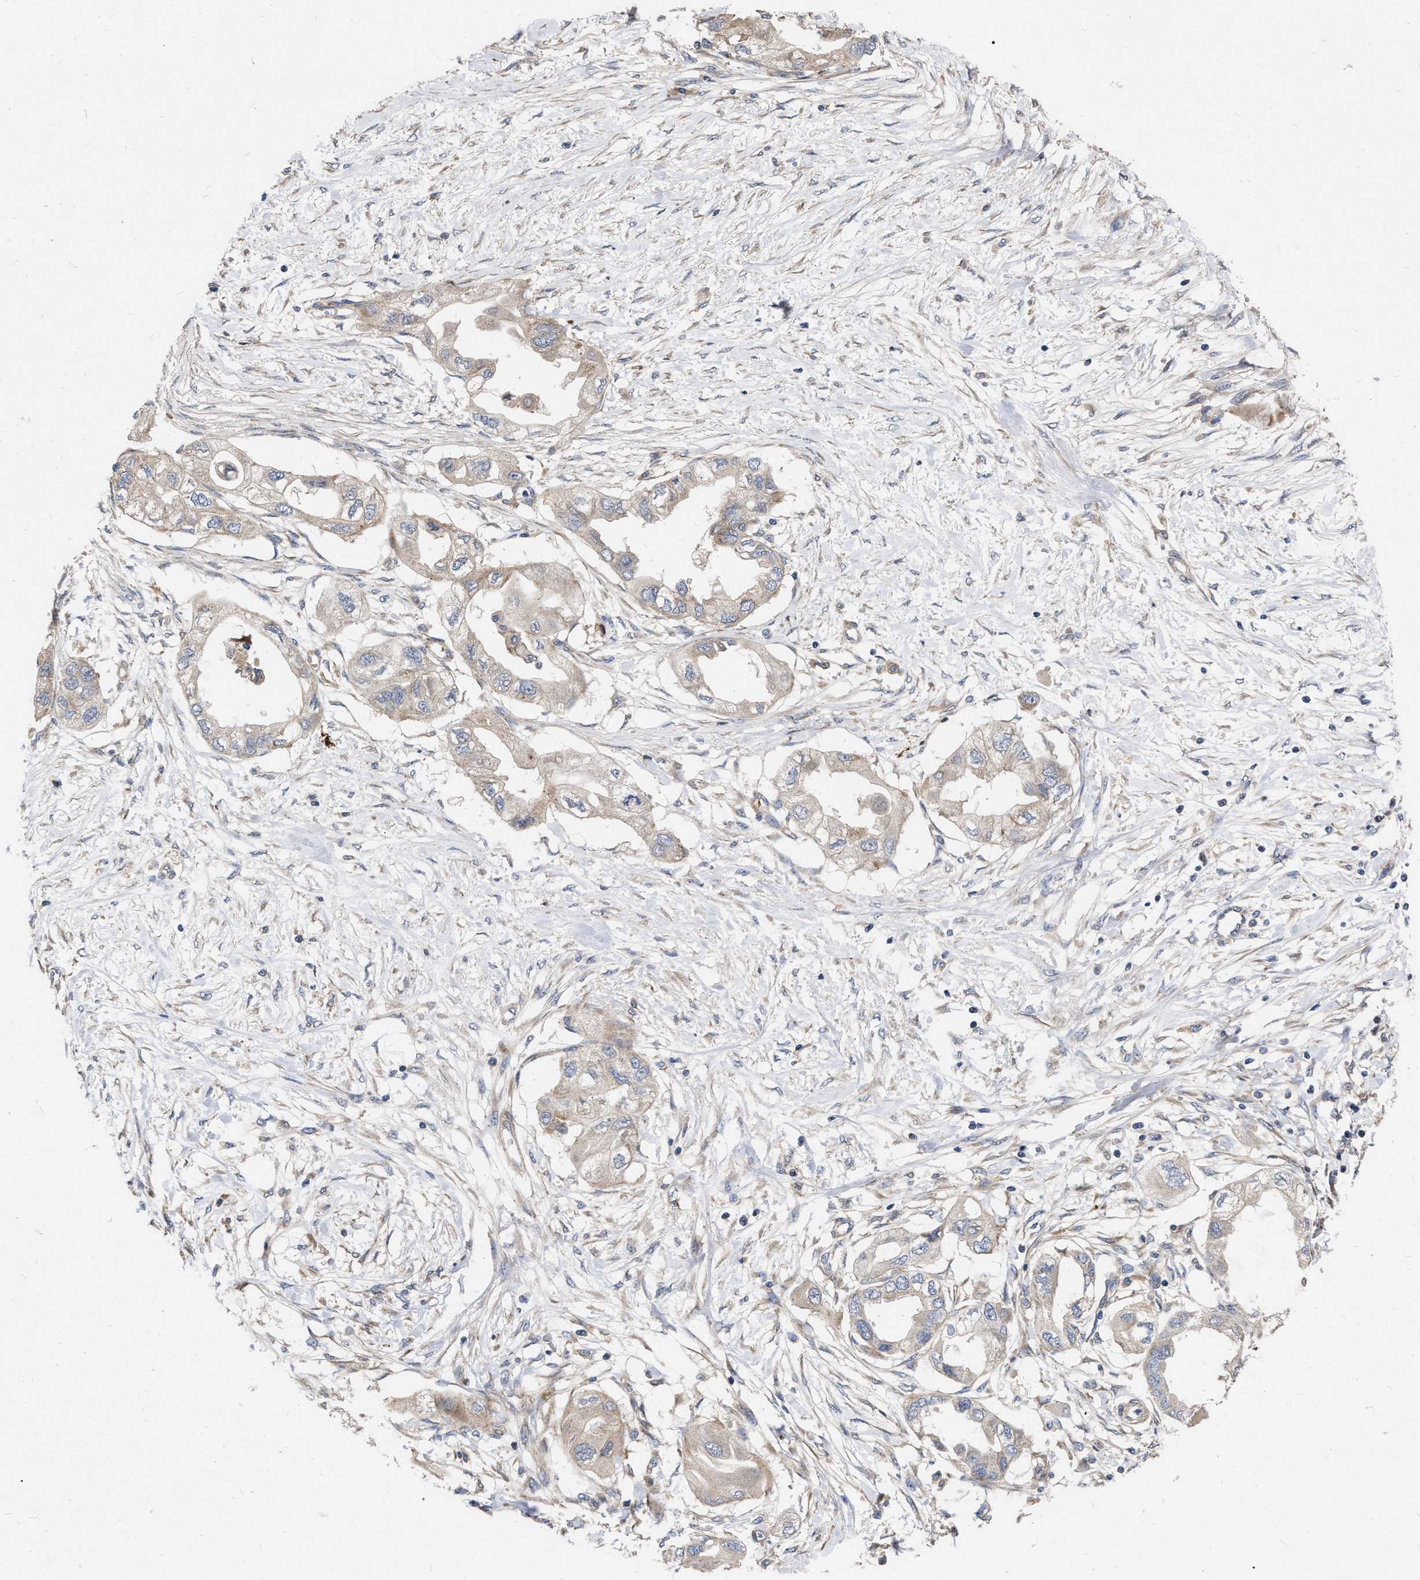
{"staining": {"intensity": "weak", "quantity": "25%-75%", "location": "cytoplasmic/membranous"}, "tissue": "endometrial cancer", "cell_type": "Tumor cells", "image_type": "cancer", "snomed": [{"axis": "morphology", "description": "Adenocarcinoma, NOS"}, {"axis": "topography", "description": "Endometrium"}], "caption": "Protein analysis of adenocarcinoma (endometrial) tissue displays weak cytoplasmic/membranous expression in about 25%-75% of tumor cells.", "gene": "MLST8", "patient": {"sex": "female", "age": 67}}